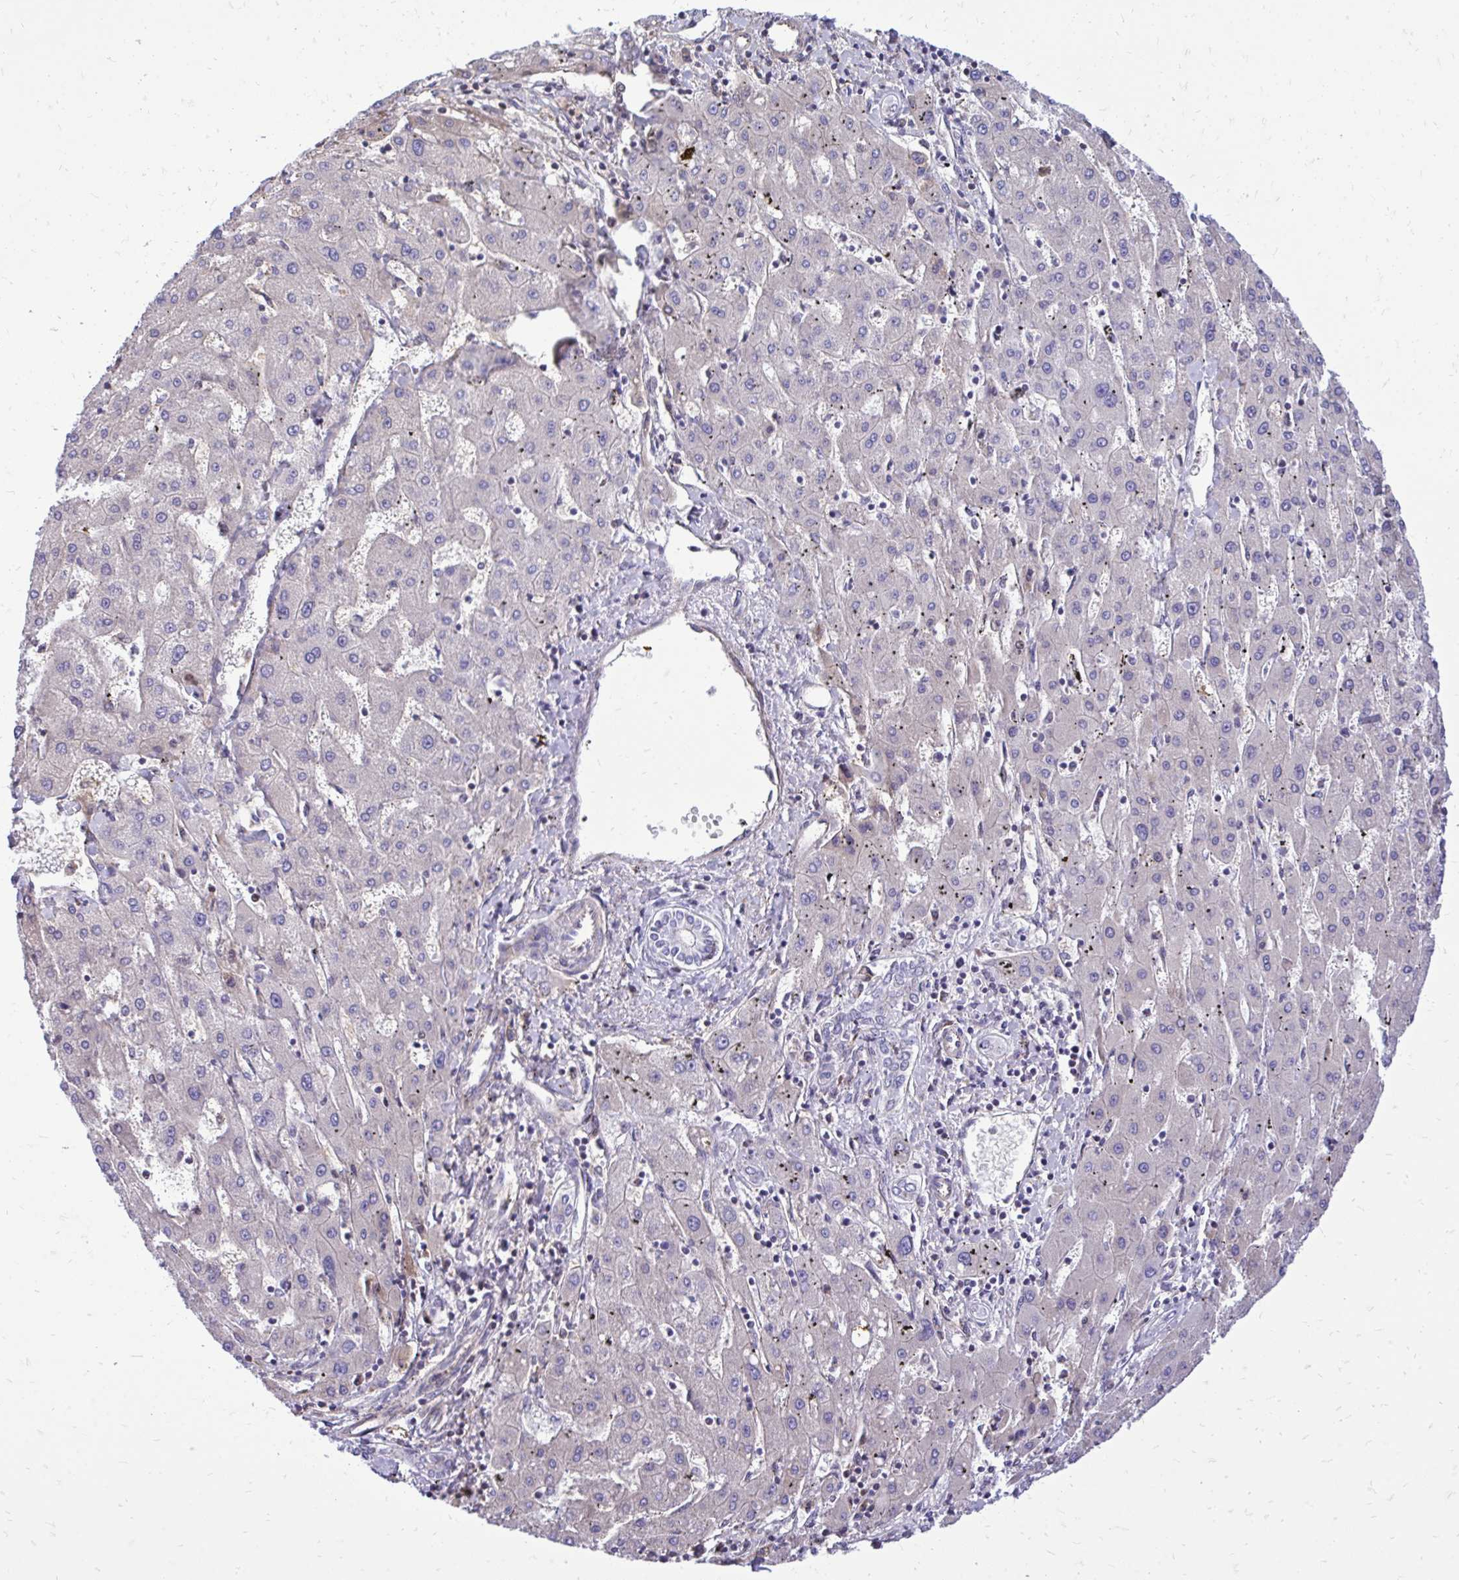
{"staining": {"intensity": "negative", "quantity": "none", "location": "none"}, "tissue": "liver cancer", "cell_type": "Tumor cells", "image_type": "cancer", "snomed": [{"axis": "morphology", "description": "Carcinoma, Hepatocellular, NOS"}, {"axis": "topography", "description": "Liver"}], "caption": "DAB immunohistochemical staining of liver cancer demonstrates no significant staining in tumor cells.", "gene": "ATP13A2", "patient": {"sex": "male", "age": 72}}